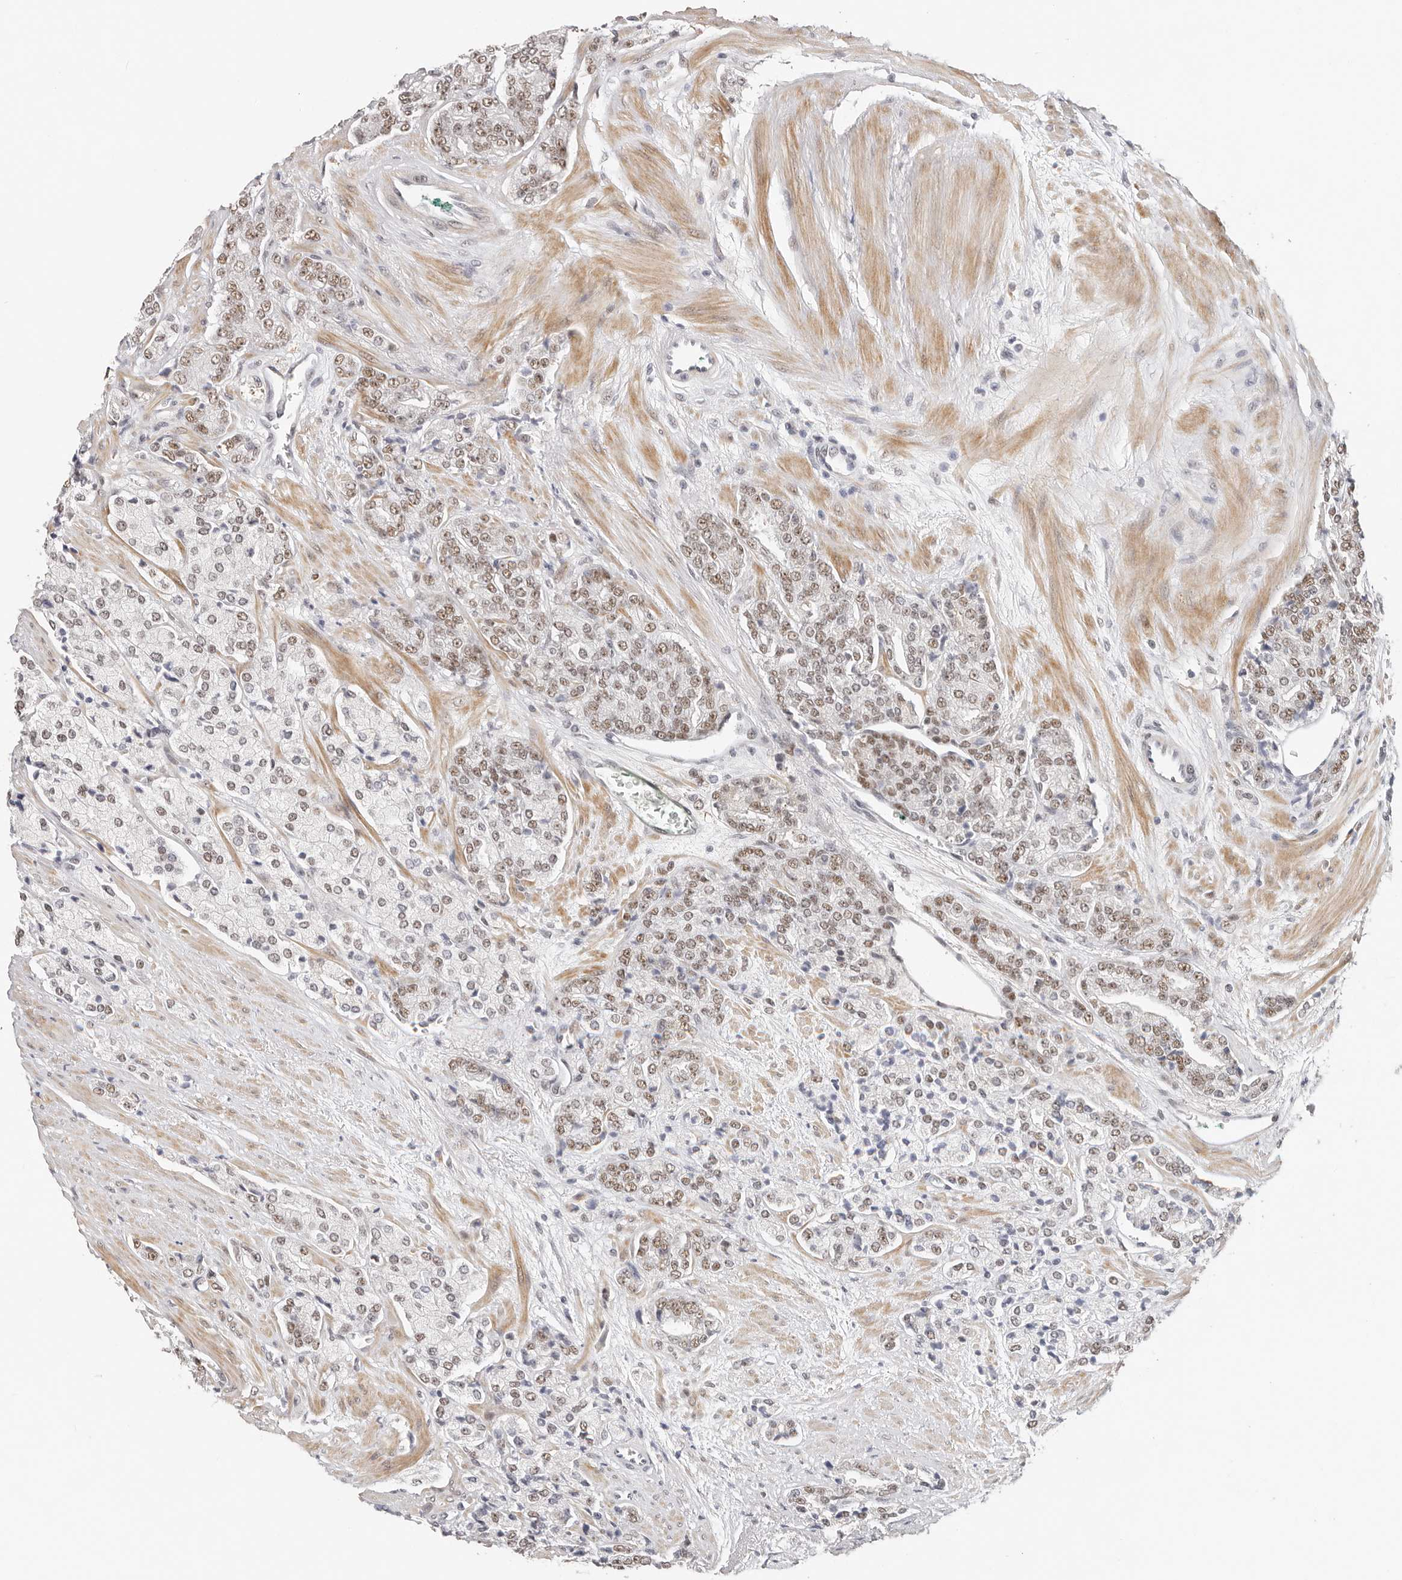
{"staining": {"intensity": "moderate", "quantity": ">75%", "location": "nuclear"}, "tissue": "prostate cancer", "cell_type": "Tumor cells", "image_type": "cancer", "snomed": [{"axis": "morphology", "description": "Adenocarcinoma, High grade"}, {"axis": "topography", "description": "Prostate"}], "caption": "The image shows staining of prostate adenocarcinoma (high-grade), revealing moderate nuclear protein positivity (brown color) within tumor cells.", "gene": "LARP7", "patient": {"sex": "male", "age": 71}}